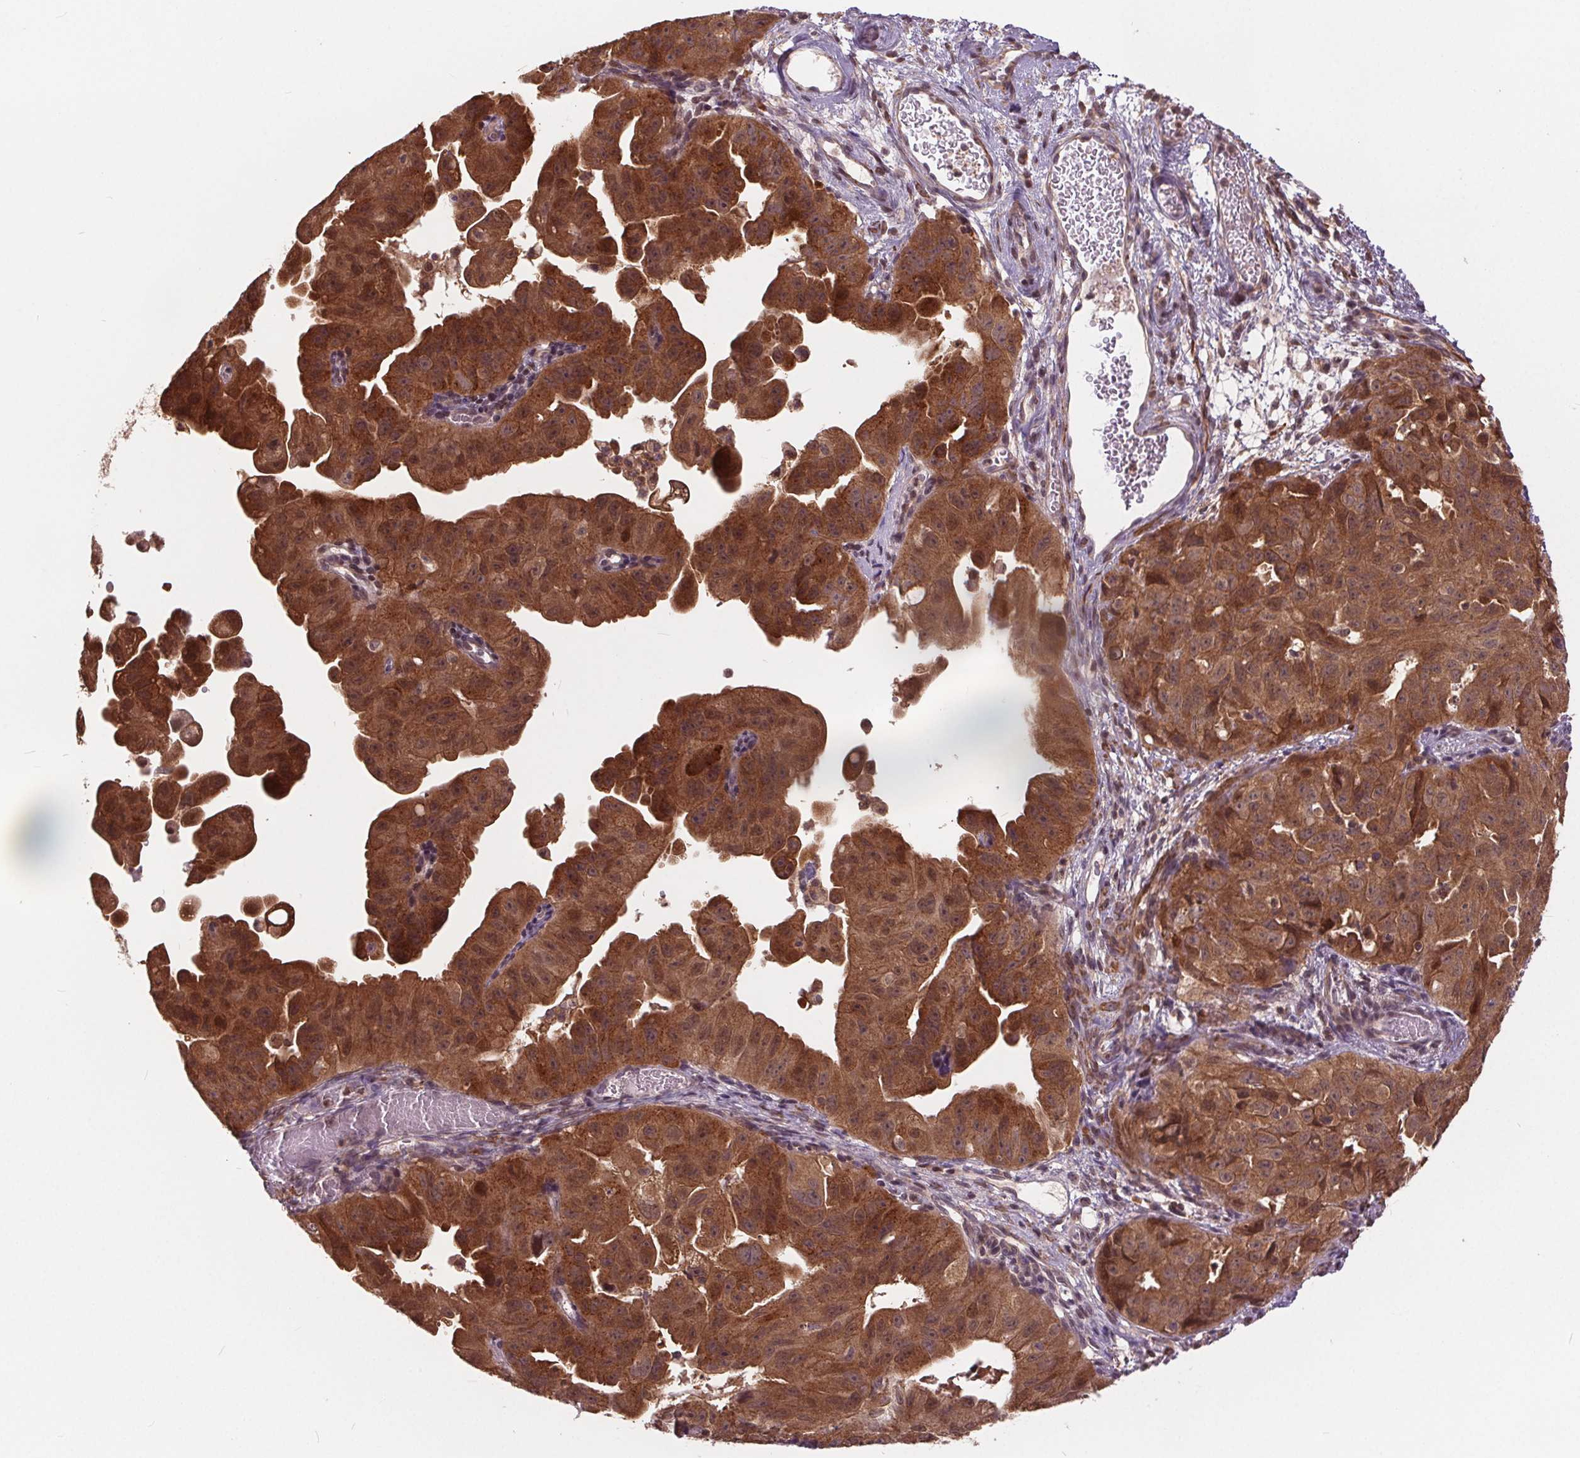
{"staining": {"intensity": "strong", "quantity": ">75%", "location": "cytoplasmic/membranous"}, "tissue": "ovarian cancer", "cell_type": "Tumor cells", "image_type": "cancer", "snomed": [{"axis": "morphology", "description": "Carcinoma, endometroid"}, {"axis": "topography", "description": "Ovary"}], "caption": "Immunohistochemistry of ovarian cancer (endometroid carcinoma) exhibits high levels of strong cytoplasmic/membranous expression in approximately >75% of tumor cells. Using DAB (brown) and hematoxylin (blue) stains, captured at high magnification using brightfield microscopy.", "gene": "HIF1AN", "patient": {"sex": "female", "age": 85}}